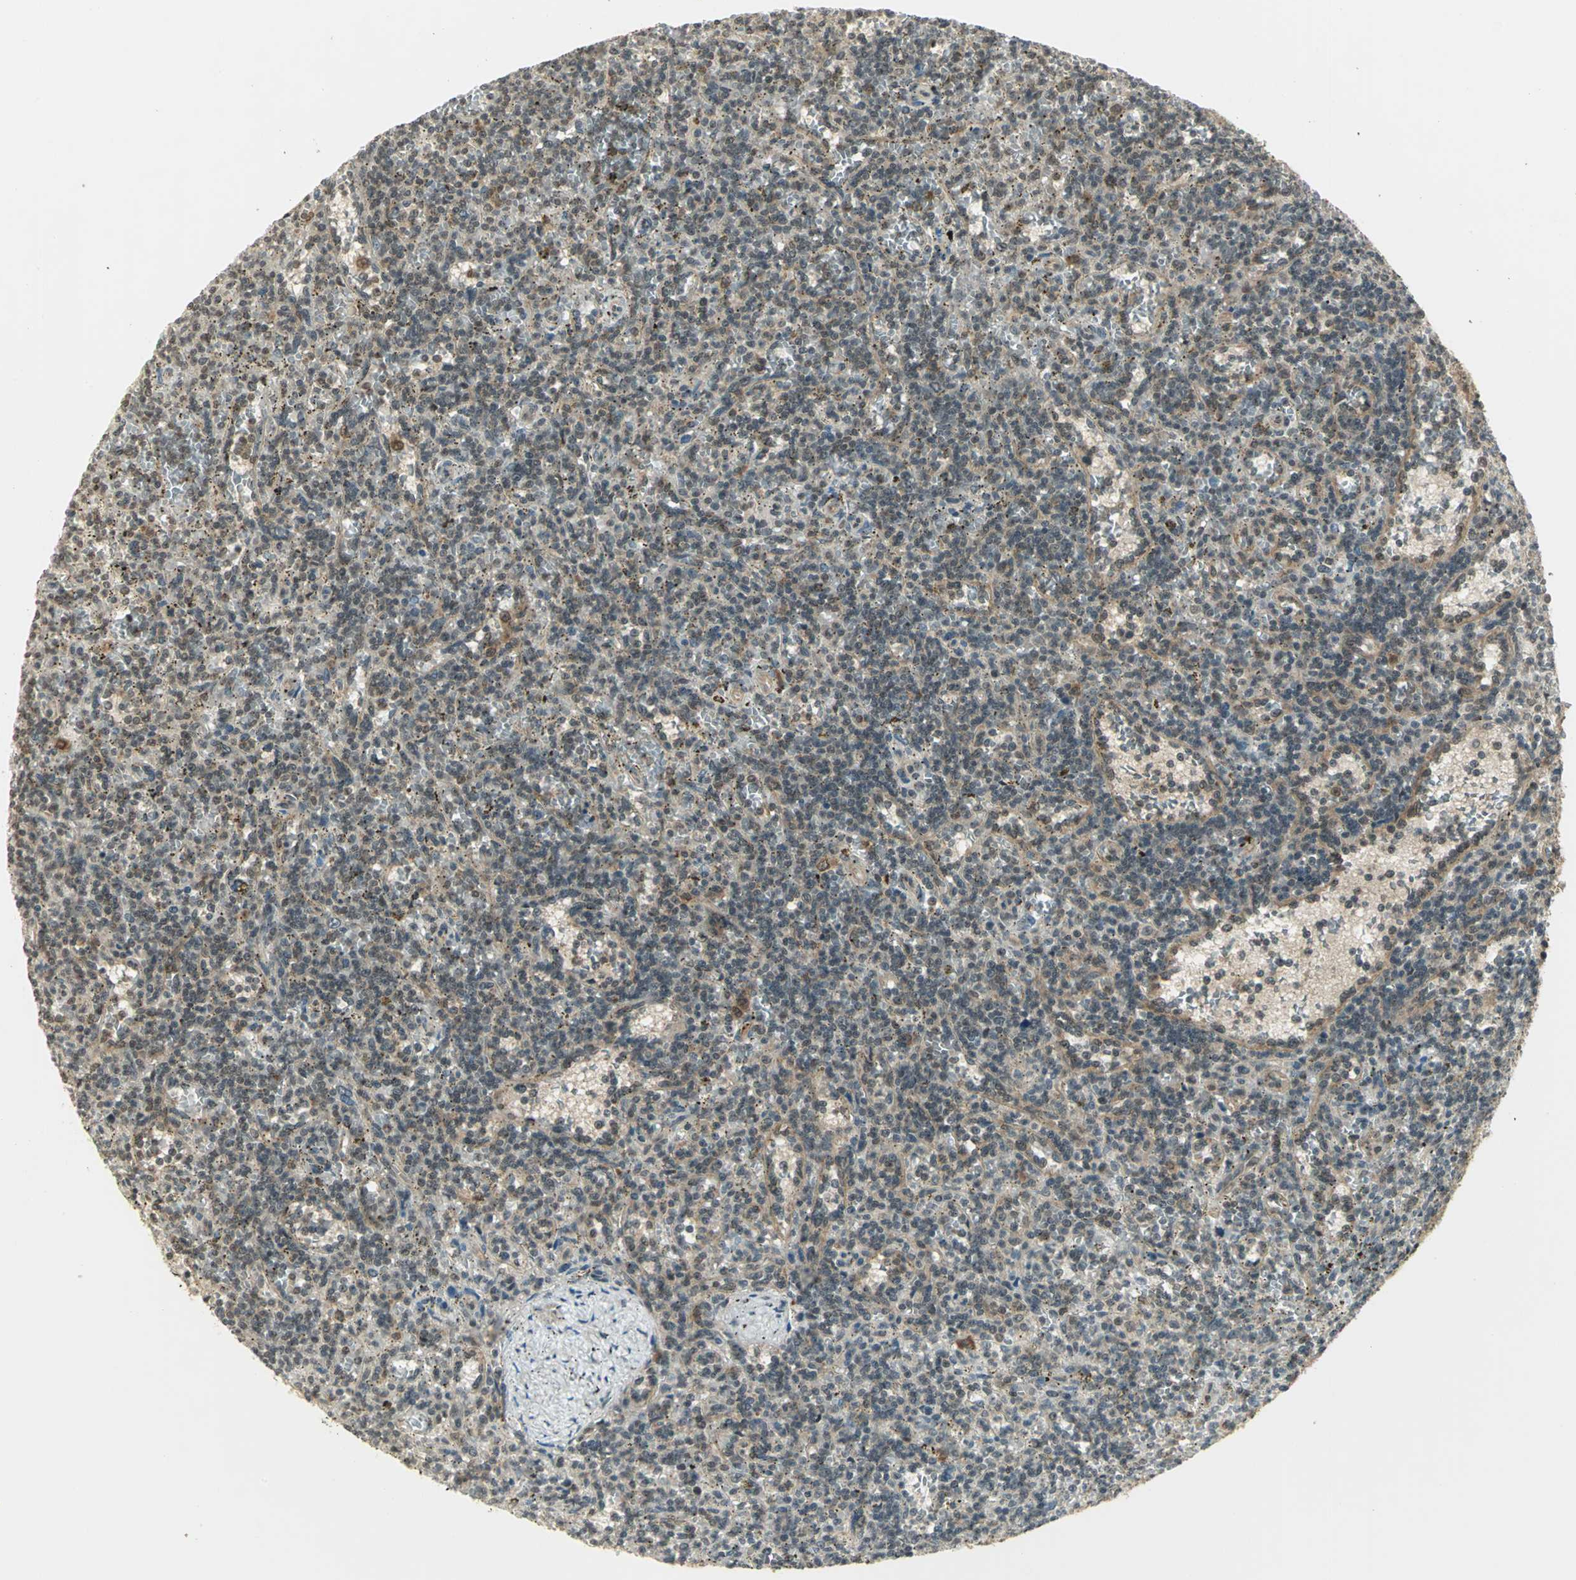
{"staining": {"intensity": "weak", "quantity": ">75%", "location": "cytoplasmic/membranous"}, "tissue": "lymphoma", "cell_type": "Tumor cells", "image_type": "cancer", "snomed": [{"axis": "morphology", "description": "Malignant lymphoma, non-Hodgkin's type, Low grade"}, {"axis": "topography", "description": "Spleen"}], "caption": "The immunohistochemical stain highlights weak cytoplasmic/membranous staining in tumor cells of malignant lymphoma, non-Hodgkin's type (low-grade) tissue.", "gene": "CDC34", "patient": {"sex": "male", "age": 73}}